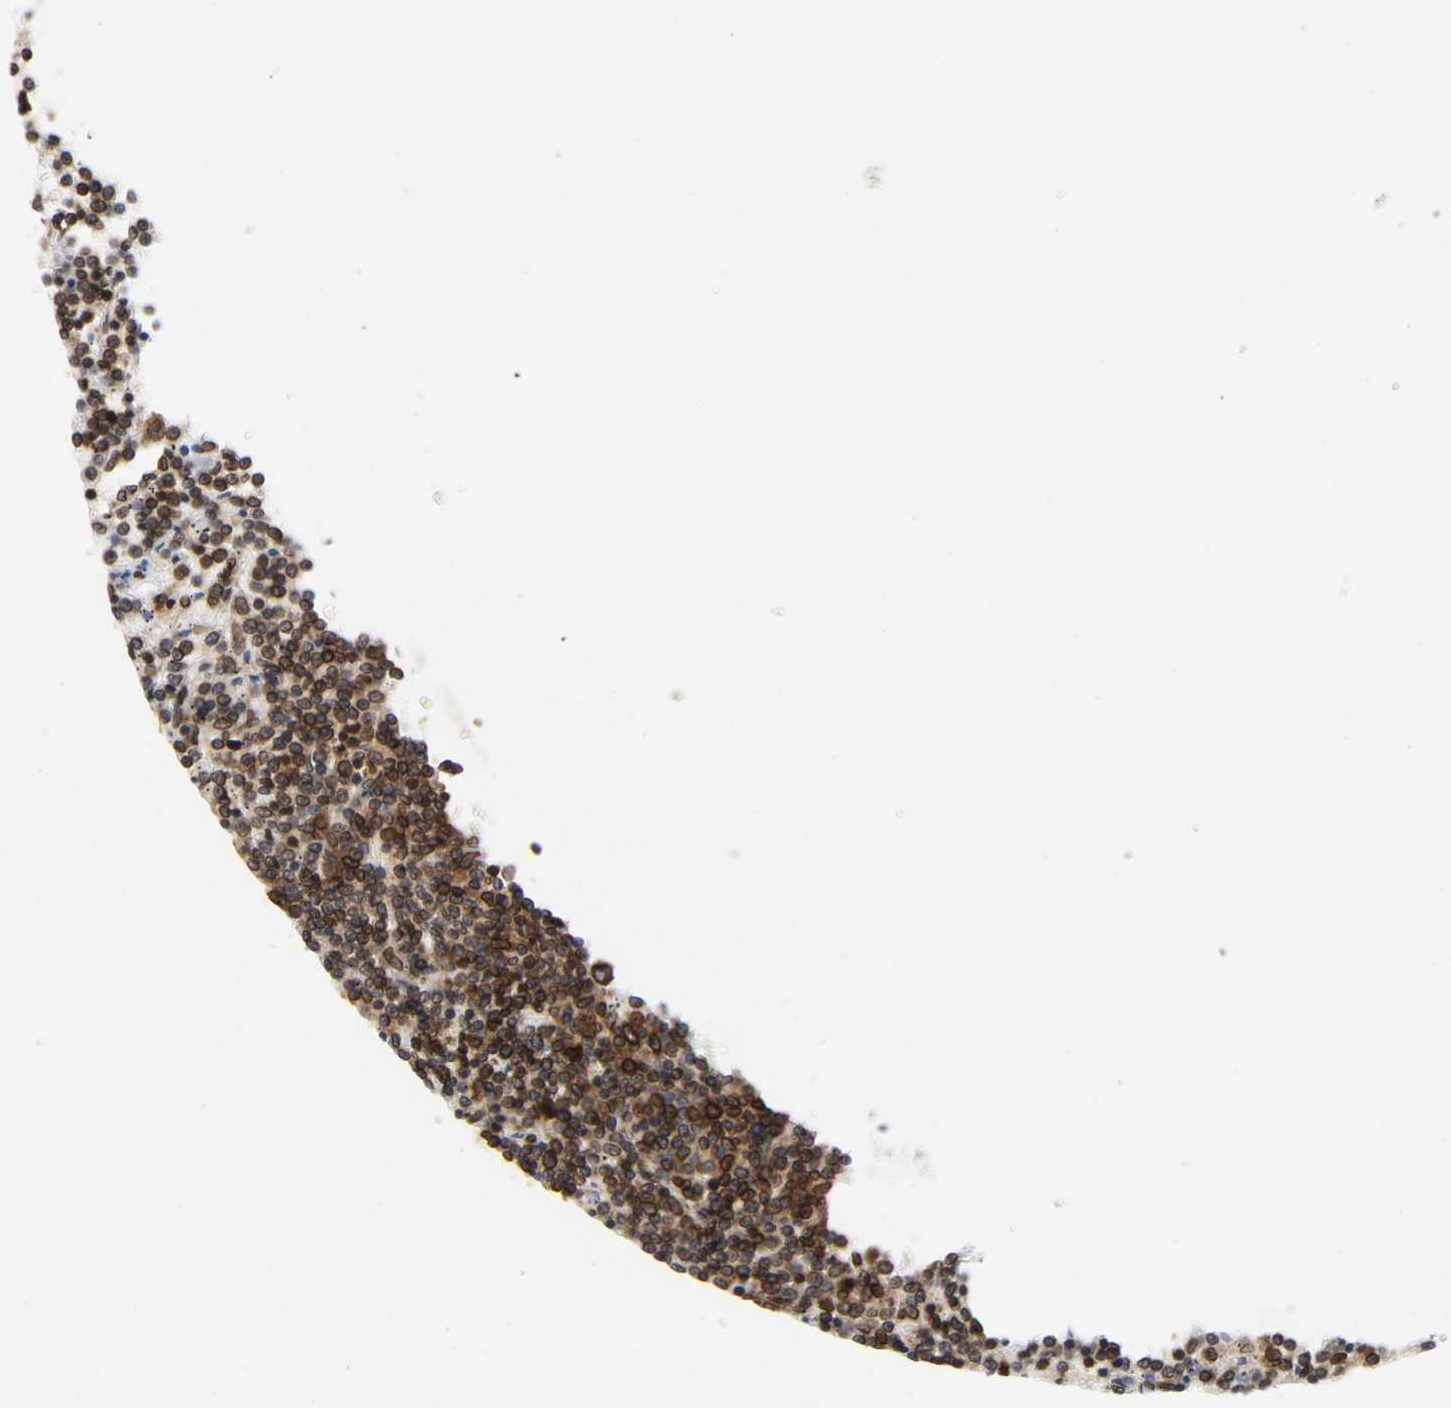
{"staining": {"intensity": "strong", "quantity": ">75%", "location": "cytoplasmic/membranous,nuclear"}, "tissue": "lymphoma", "cell_type": "Tumor cells", "image_type": "cancer", "snomed": [{"axis": "morphology", "description": "Malignant lymphoma, non-Hodgkin's type, Low grade"}, {"axis": "topography", "description": "Spleen"}], "caption": "IHC of human low-grade malignant lymphoma, non-Hodgkin's type displays high levels of strong cytoplasmic/membranous and nuclear positivity in about >75% of tumor cells.", "gene": "RANGAP1", "patient": {"sex": "female", "age": 50}}